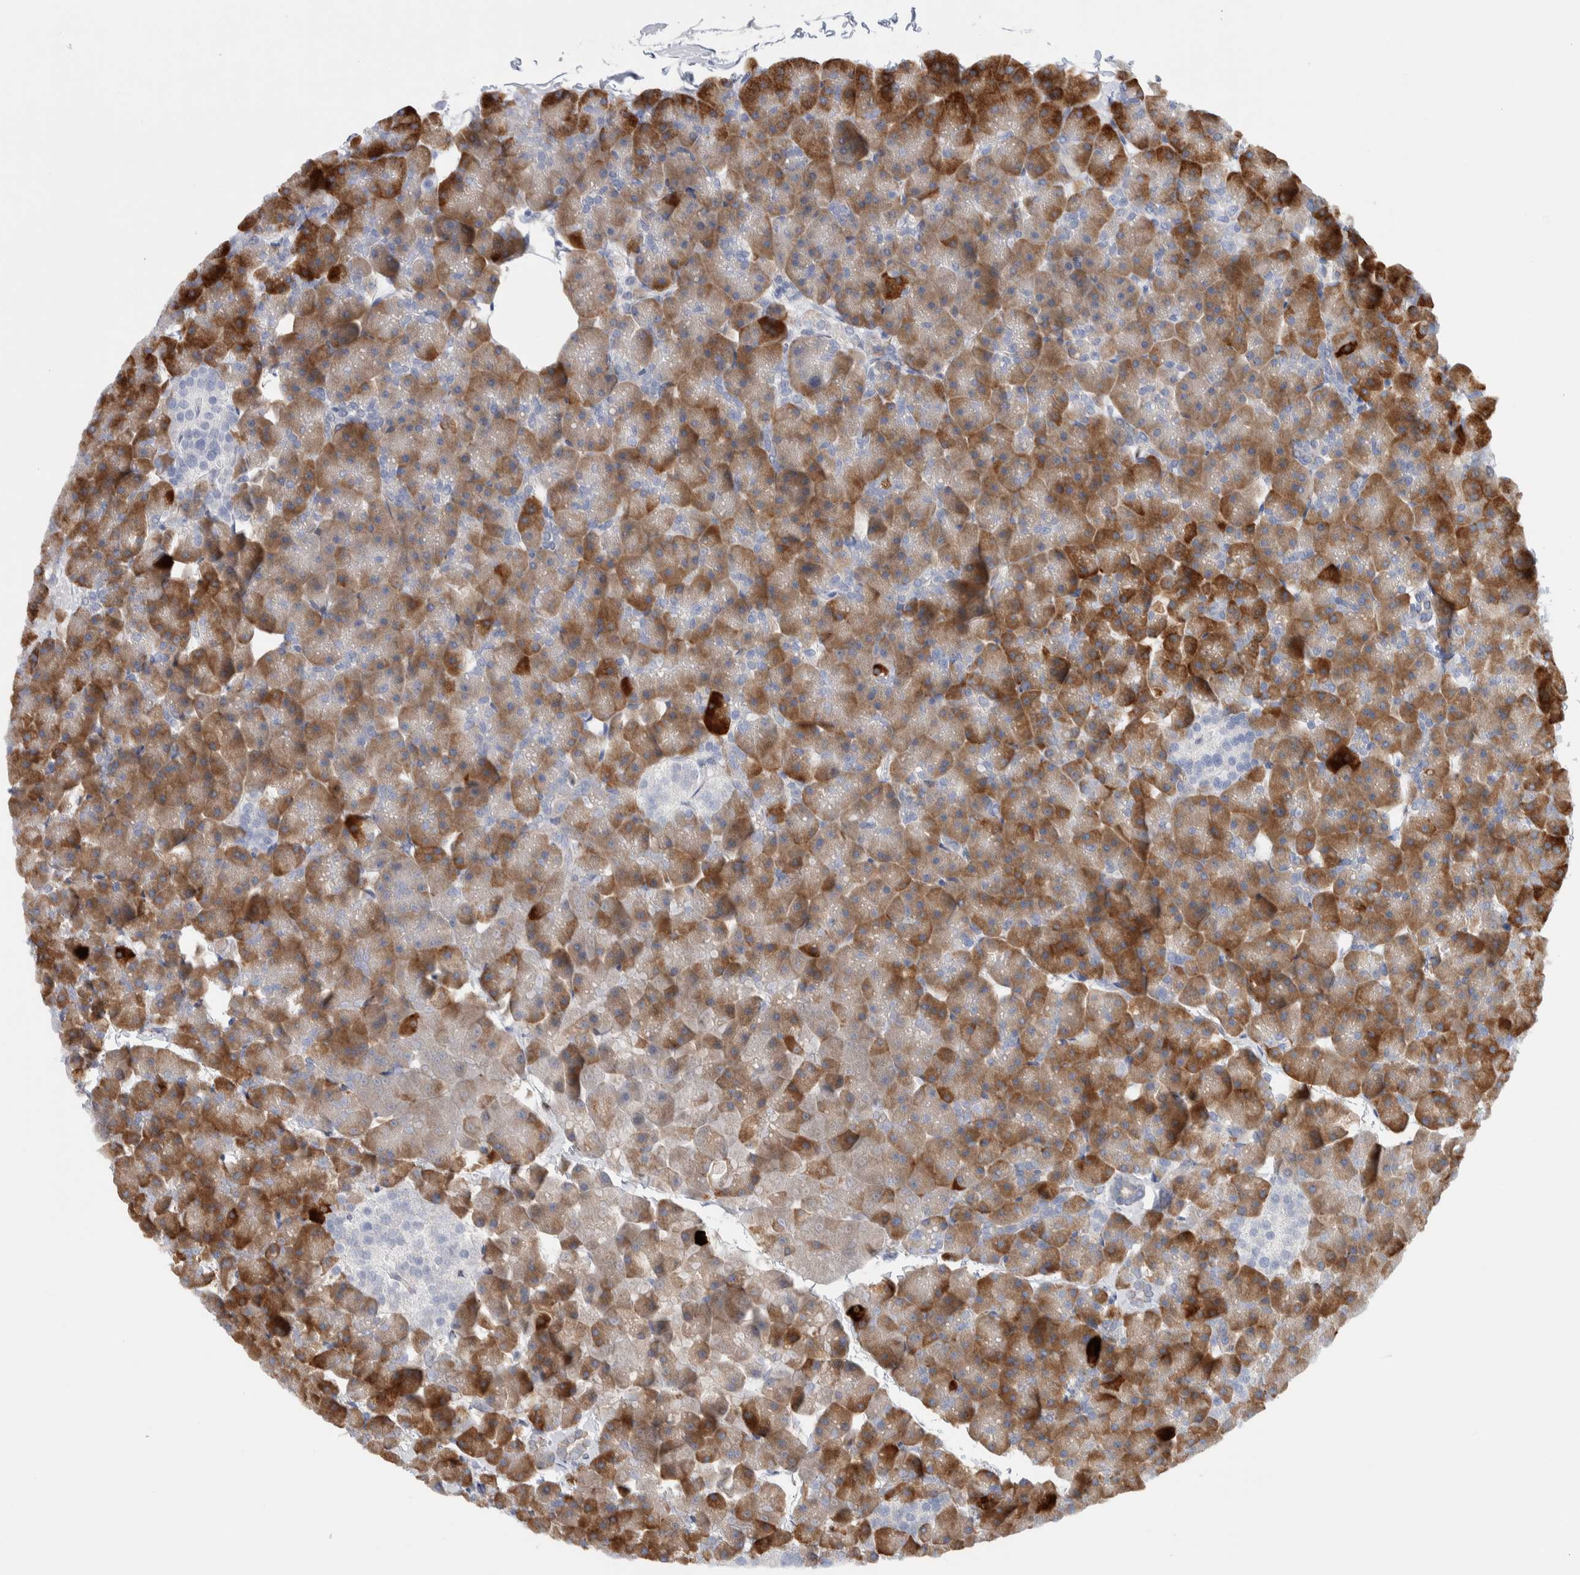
{"staining": {"intensity": "moderate", "quantity": "25%-75%", "location": "cytoplasmic/membranous"}, "tissue": "pancreas", "cell_type": "Exocrine glandular cells", "image_type": "normal", "snomed": [{"axis": "morphology", "description": "Normal tissue, NOS"}, {"axis": "topography", "description": "Pancreas"}], "caption": "This image demonstrates normal pancreas stained with immunohistochemistry (IHC) to label a protein in brown. The cytoplasmic/membranous of exocrine glandular cells show moderate positivity for the protein. Nuclei are counter-stained blue.", "gene": "ENGASE", "patient": {"sex": "male", "age": 35}}